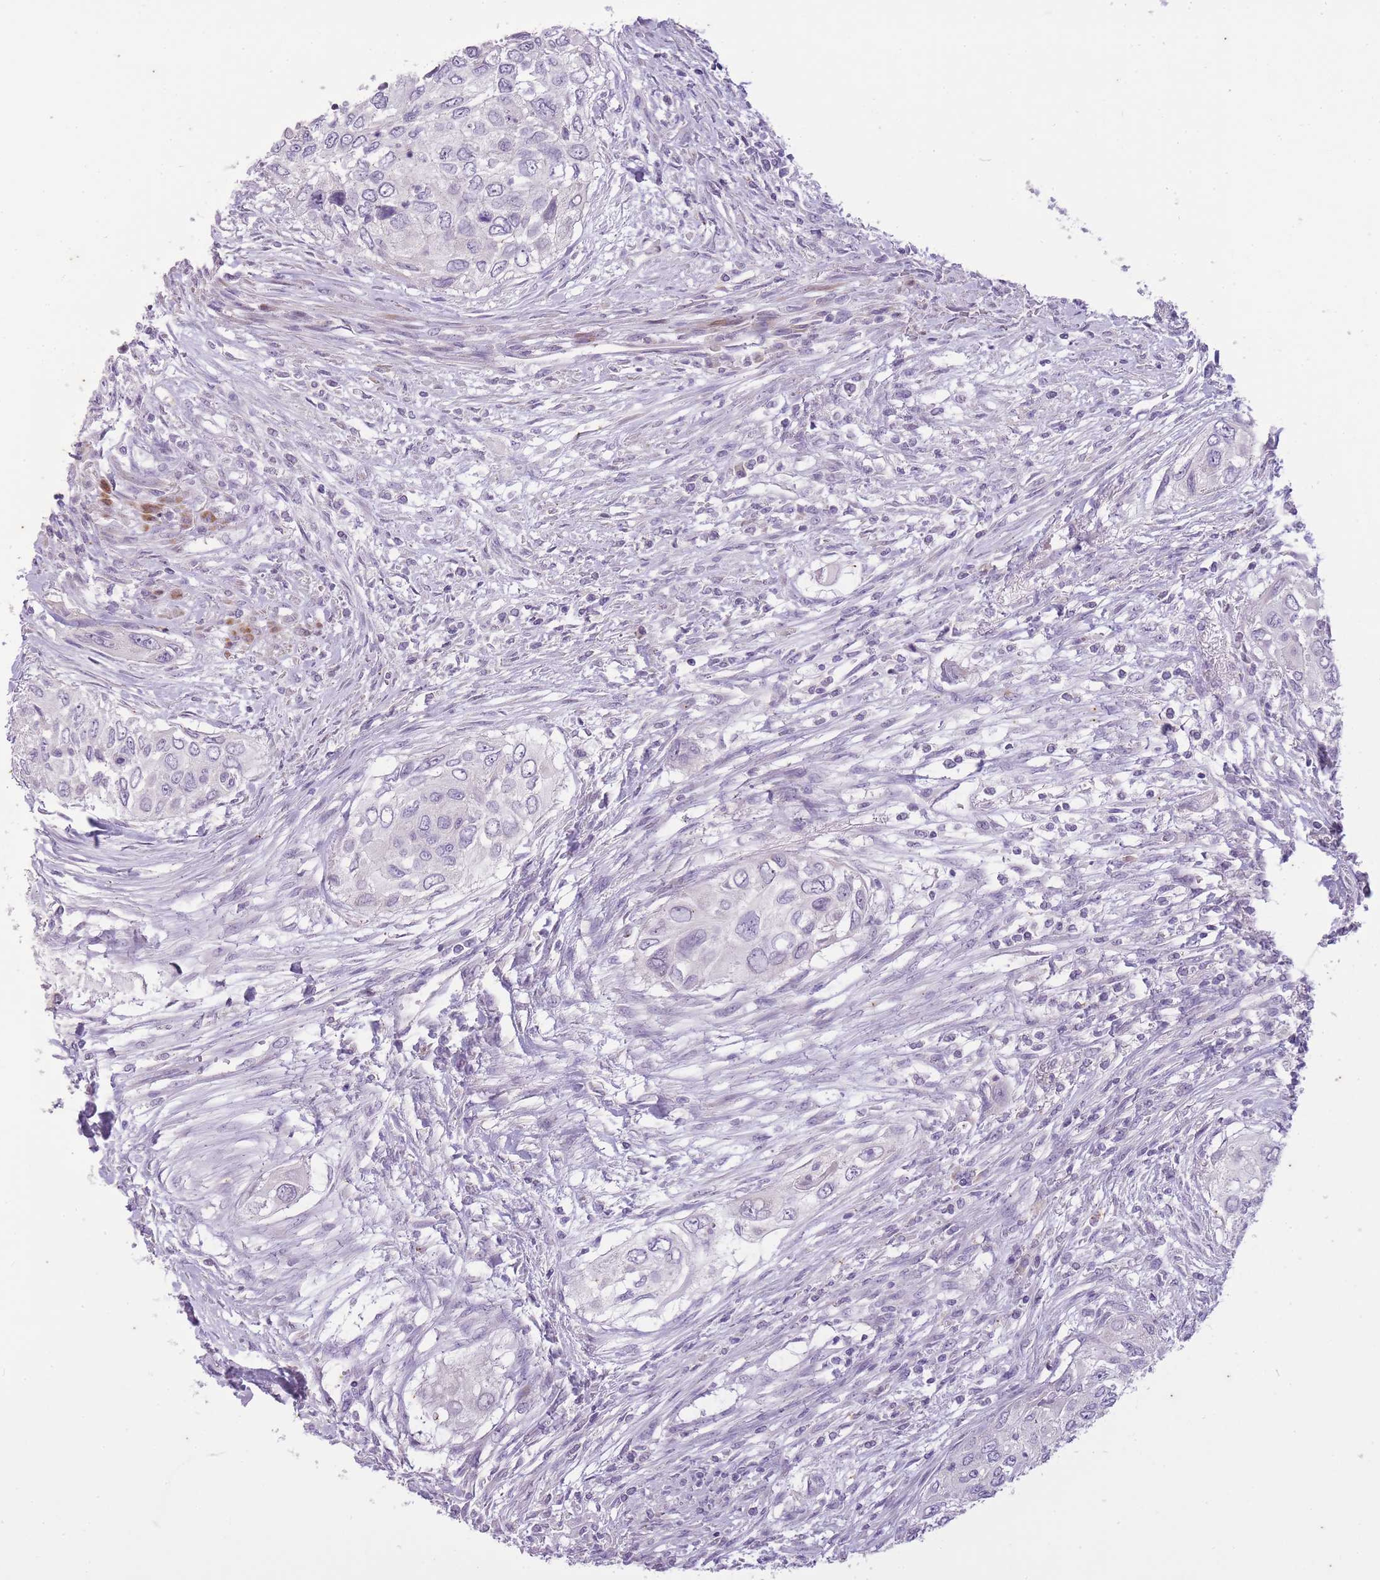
{"staining": {"intensity": "negative", "quantity": "none", "location": "none"}, "tissue": "urothelial cancer", "cell_type": "Tumor cells", "image_type": "cancer", "snomed": [{"axis": "morphology", "description": "Urothelial carcinoma, High grade"}, {"axis": "topography", "description": "Urinary bladder"}], "caption": "A high-resolution histopathology image shows immunohistochemistry staining of high-grade urothelial carcinoma, which demonstrates no significant staining in tumor cells.", "gene": "CNTNAP3", "patient": {"sex": "female", "age": 60}}